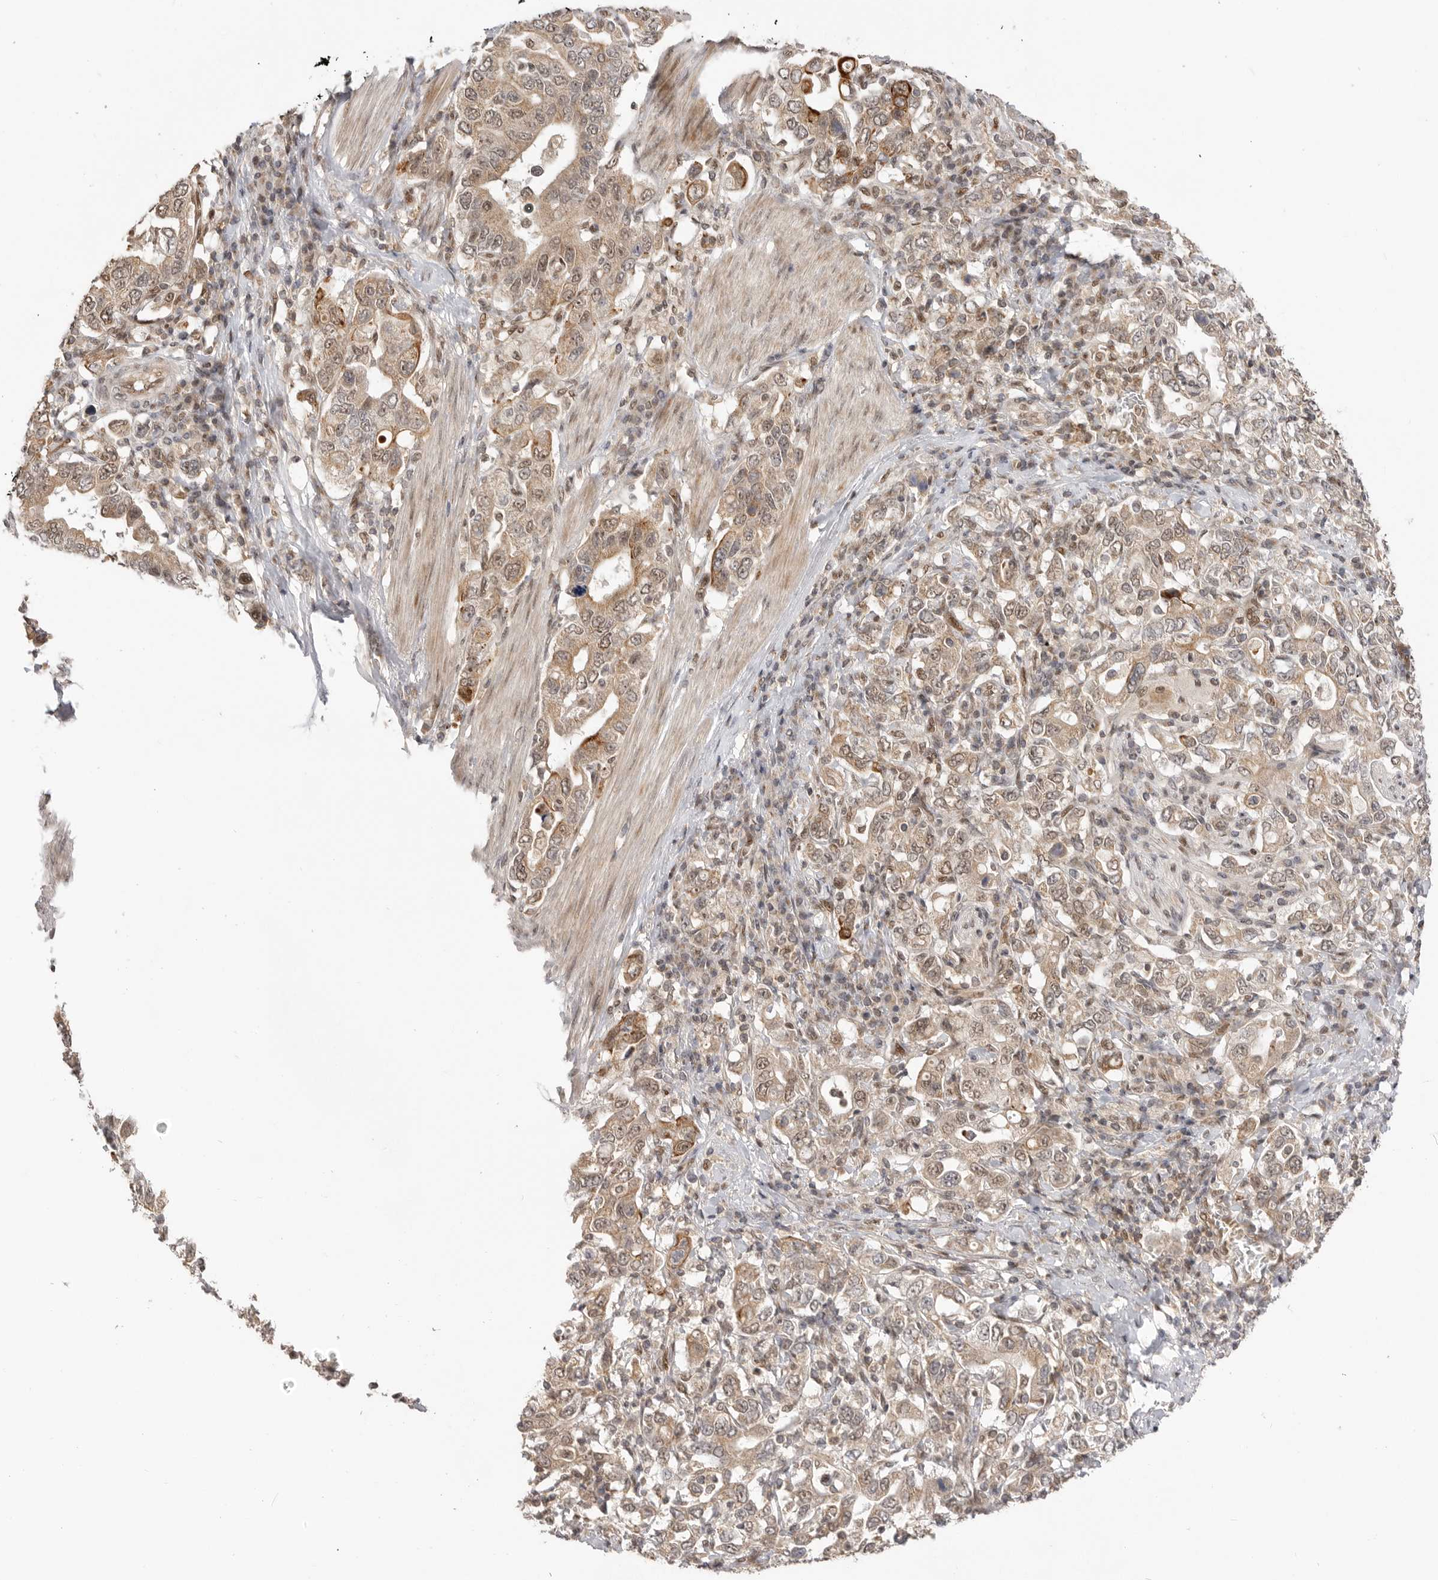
{"staining": {"intensity": "weak", "quantity": ">75%", "location": "cytoplasmic/membranous"}, "tissue": "stomach cancer", "cell_type": "Tumor cells", "image_type": "cancer", "snomed": [{"axis": "morphology", "description": "Adenocarcinoma, NOS"}, {"axis": "topography", "description": "Stomach, upper"}], "caption": "The image displays staining of adenocarcinoma (stomach), revealing weak cytoplasmic/membranous protein positivity (brown color) within tumor cells.", "gene": "ALKAL1", "patient": {"sex": "male", "age": 62}}